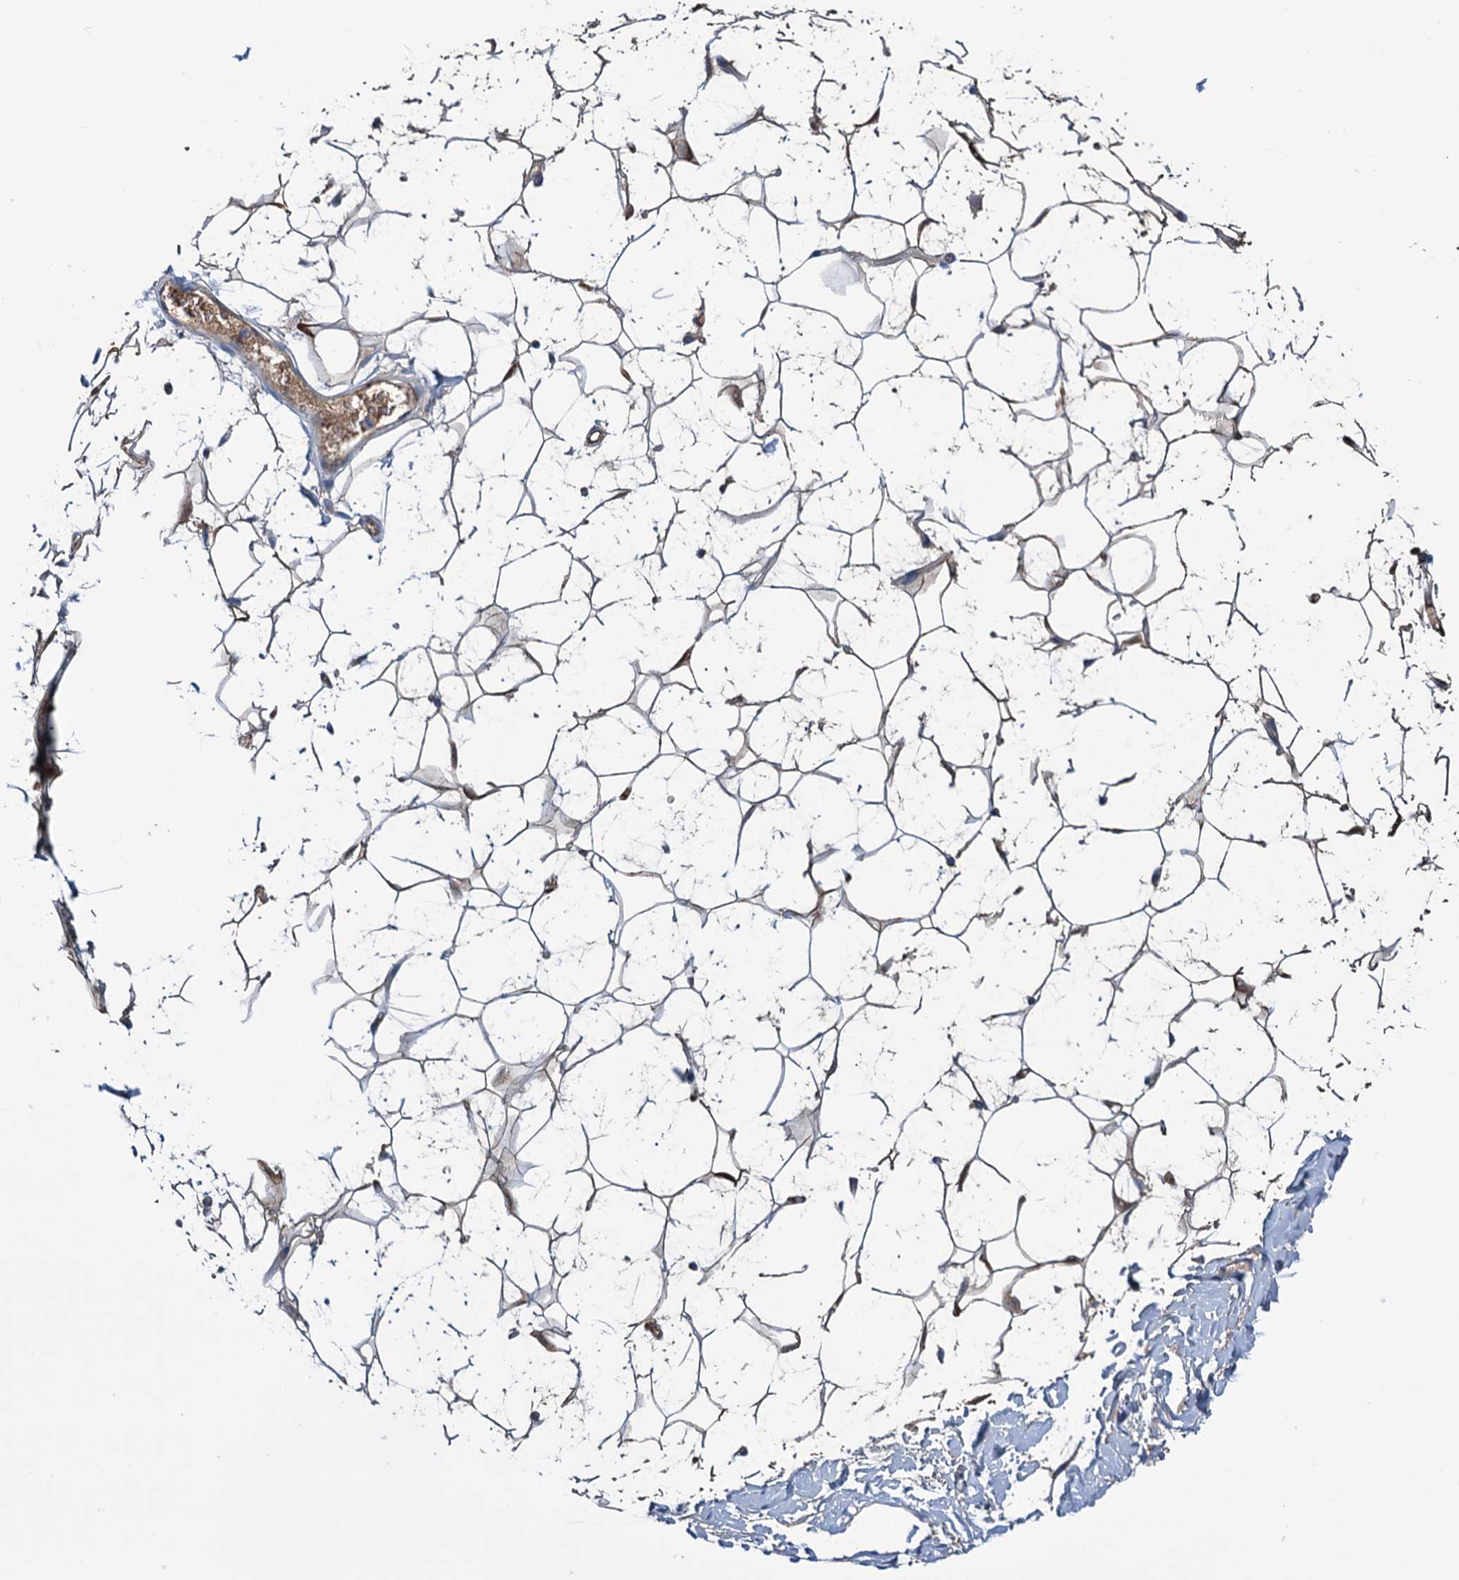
{"staining": {"intensity": "moderate", "quantity": ">75%", "location": "cytoplasmic/membranous"}, "tissue": "adipose tissue", "cell_type": "Adipocytes", "image_type": "normal", "snomed": [{"axis": "morphology", "description": "Normal tissue, NOS"}, {"axis": "topography", "description": "Breast"}], "caption": "A high-resolution histopathology image shows immunohistochemistry (IHC) staining of unremarkable adipose tissue, which exhibits moderate cytoplasmic/membranous expression in approximately >75% of adipocytes.", "gene": "LPIN1", "patient": {"sex": "female", "age": 26}}